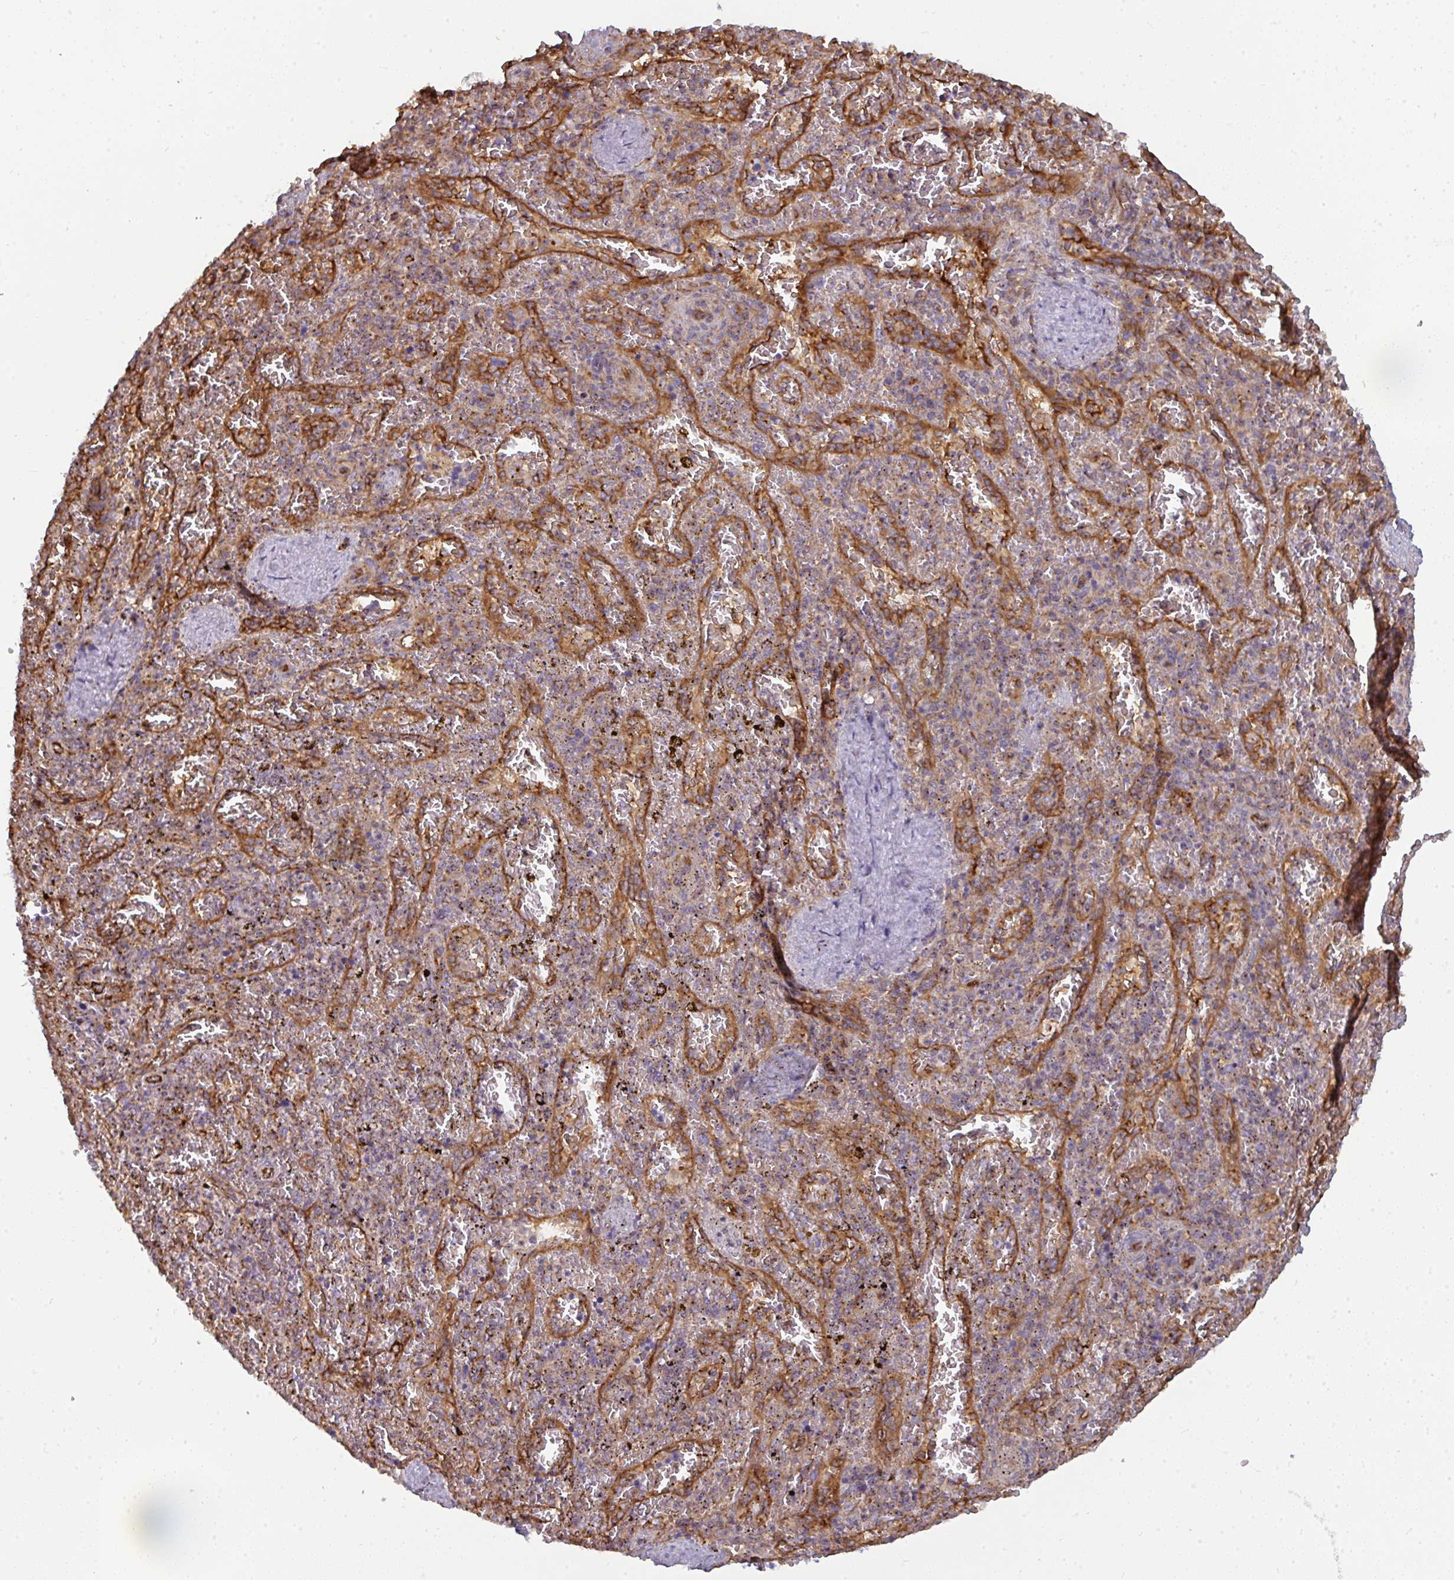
{"staining": {"intensity": "negative", "quantity": "none", "location": "none"}, "tissue": "spleen", "cell_type": "Cells in red pulp", "image_type": "normal", "snomed": [{"axis": "morphology", "description": "Normal tissue, NOS"}, {"axis": "topography", "description": "Spleen"}], "caption": "This histopathology image is of benign spleen stained with IHC to label a protein in brown with the nuclei are counter-stained blue. There is no staining in cells in red pulp.", "gene": "DYNC1I2", "patient": {"sex": "female", "age": 50}}